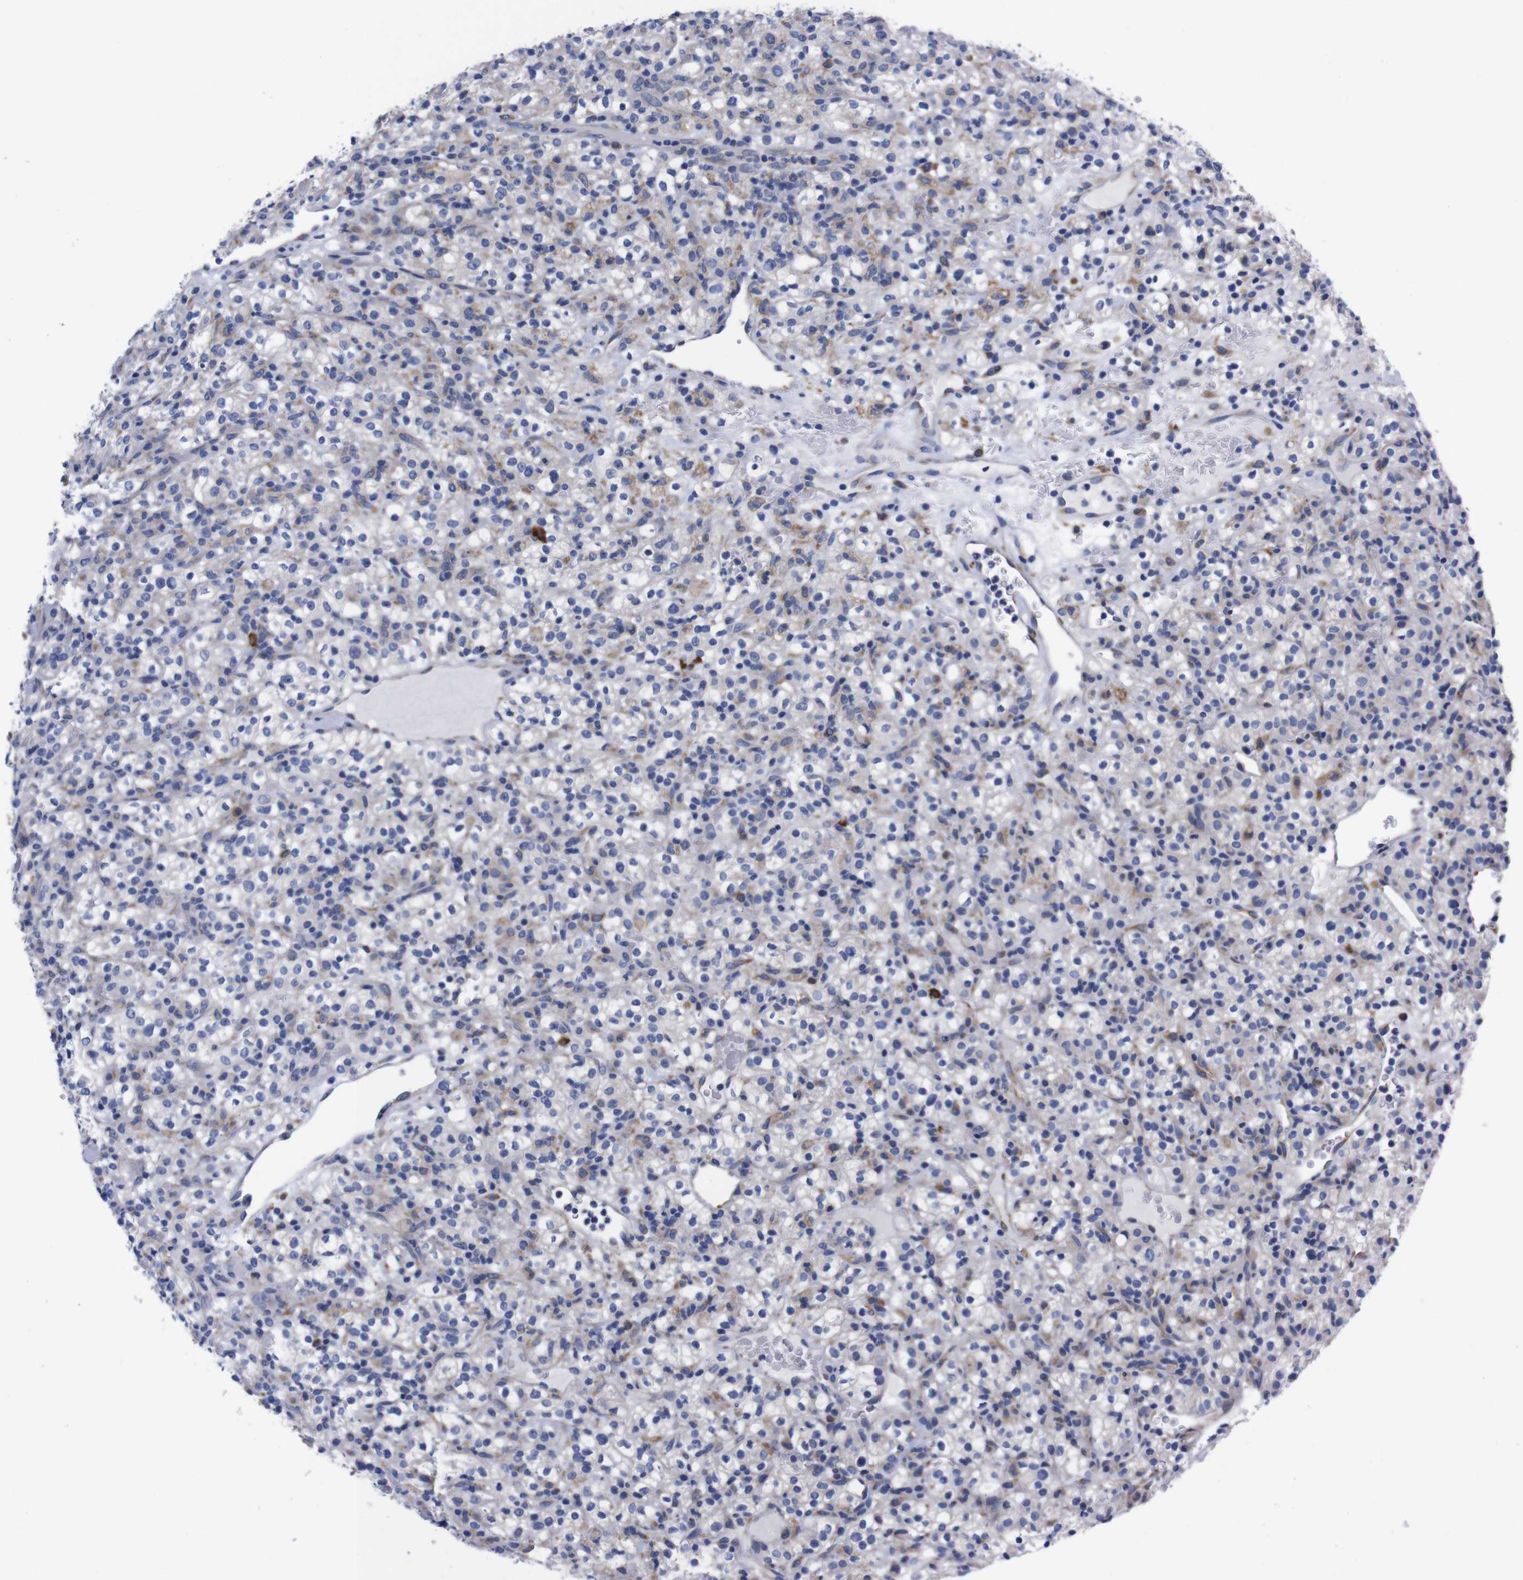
{"staining": {"intensity": "weak", "quantity": "<25%", "location": "cytoplasmic/membranous"}, "tissue": "renal cancer", "cell_type": "Tumor cells", "image_type": "cancer", "snomed": [{"axis": "morphology", "description": "Normal tissue, NOS"}, {"axis": "morphology", "description": "Adenocarcinoma, NOS"}, {"axis": "topography", "description": "Kidney"}], "caption": "Immunohistochemistry (IHC) image of renal cancer (adenocarcinoma) stained for a protein (brown), which demonstrates no positivity in tumor cells.", "gene": "NEBL", "patient": {"sex": "female", "age": 72}}